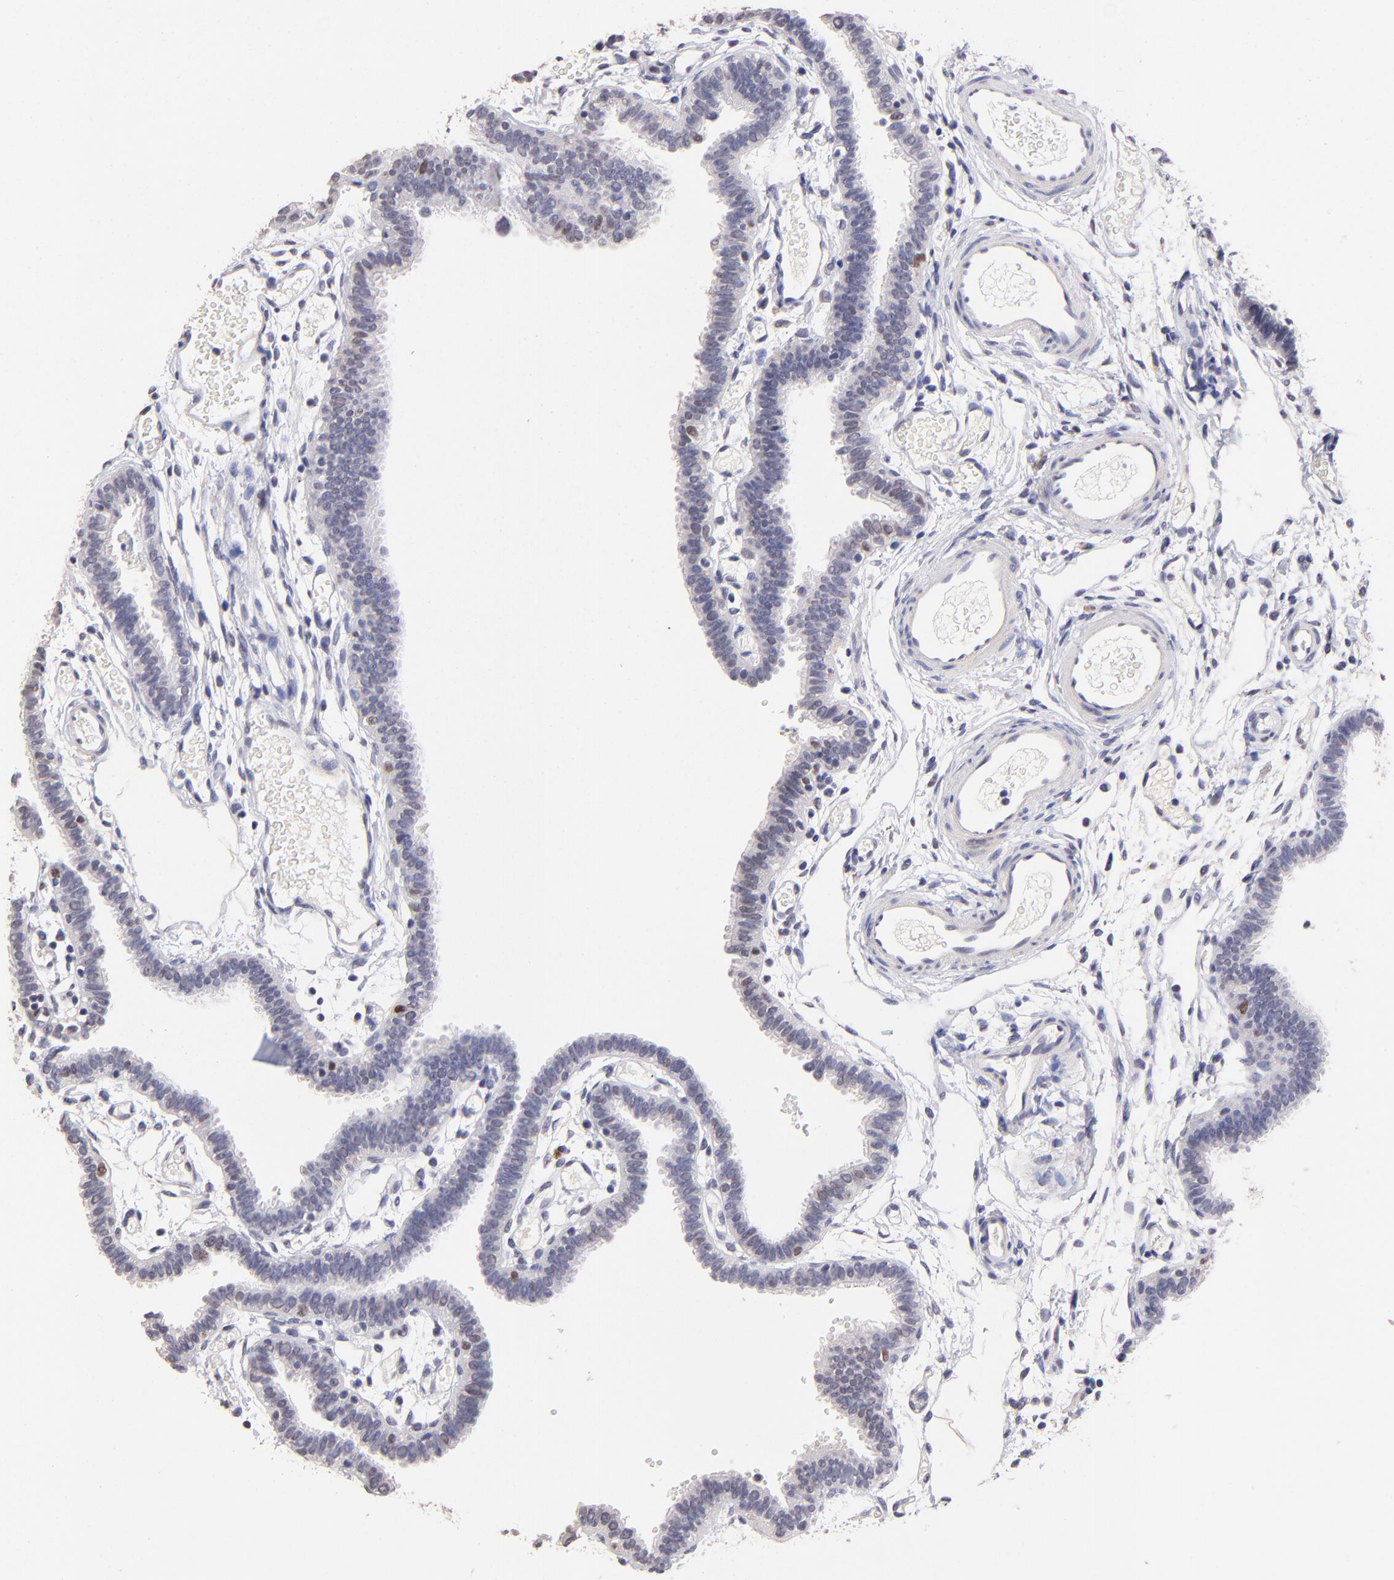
{"staining": {"intensity": "negative", "quantity": "none", "location": "none"}, "tissue": "fallopian tube", "cell_type": "Glandular cells", "image_type": "normal", "snomed": [{"axis": "morphology", "description": "Normal tissue, NOS"}, {"axis": "topography", "description": "Fallopian tube"}], "caption": "DAB (3,3'-diaminobenzidine) immunohistochemical staining of benign fallopian tube reveals no significant expression in glandular cells.", "gene": "DNMT1", "patient": {"sex": "female", "age": 29}}